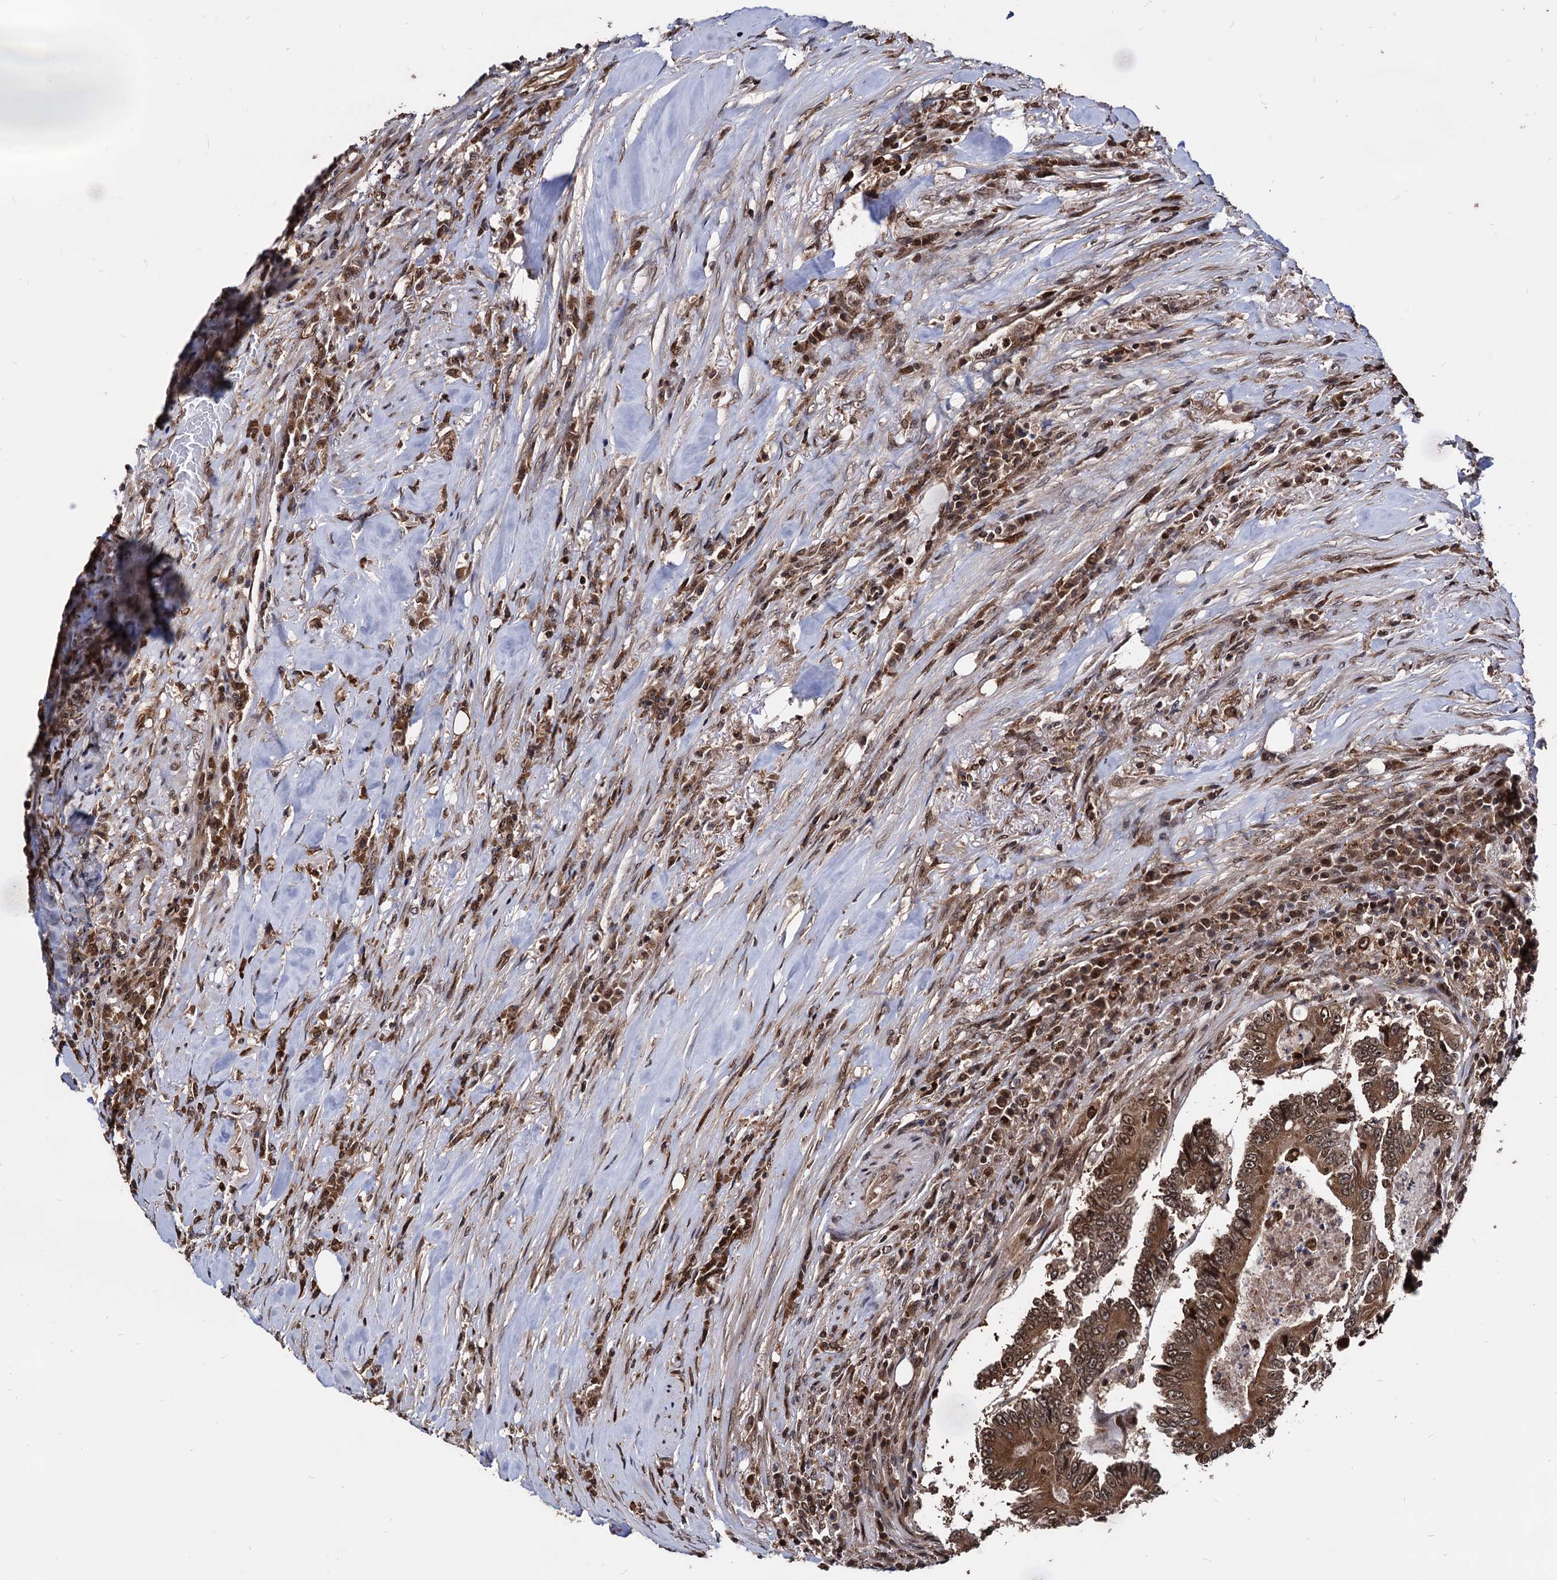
{"staining": {"intensity": "moderate", "quantity": ">75%", "location": "cytoplasmic/membranous"}, "tissue": "colorectal cancer", "cell_type": "Tumor cells", "image_type": "cancer", "snomed": [{"axis": "morphology", "description": "Adenocarcinoma, NOS"}, {"axis": "topography", "description": "Colon"}], "caption": "About >75% of tumor cells in human adenocarcinoma (colorectal) demonstrate moderate cytoplasmic/membranous protein positivity as visualized by brown immunohistochemical staining.", "gene": "ANKRD12", "patient": {"sex": "male", "age": 83}}